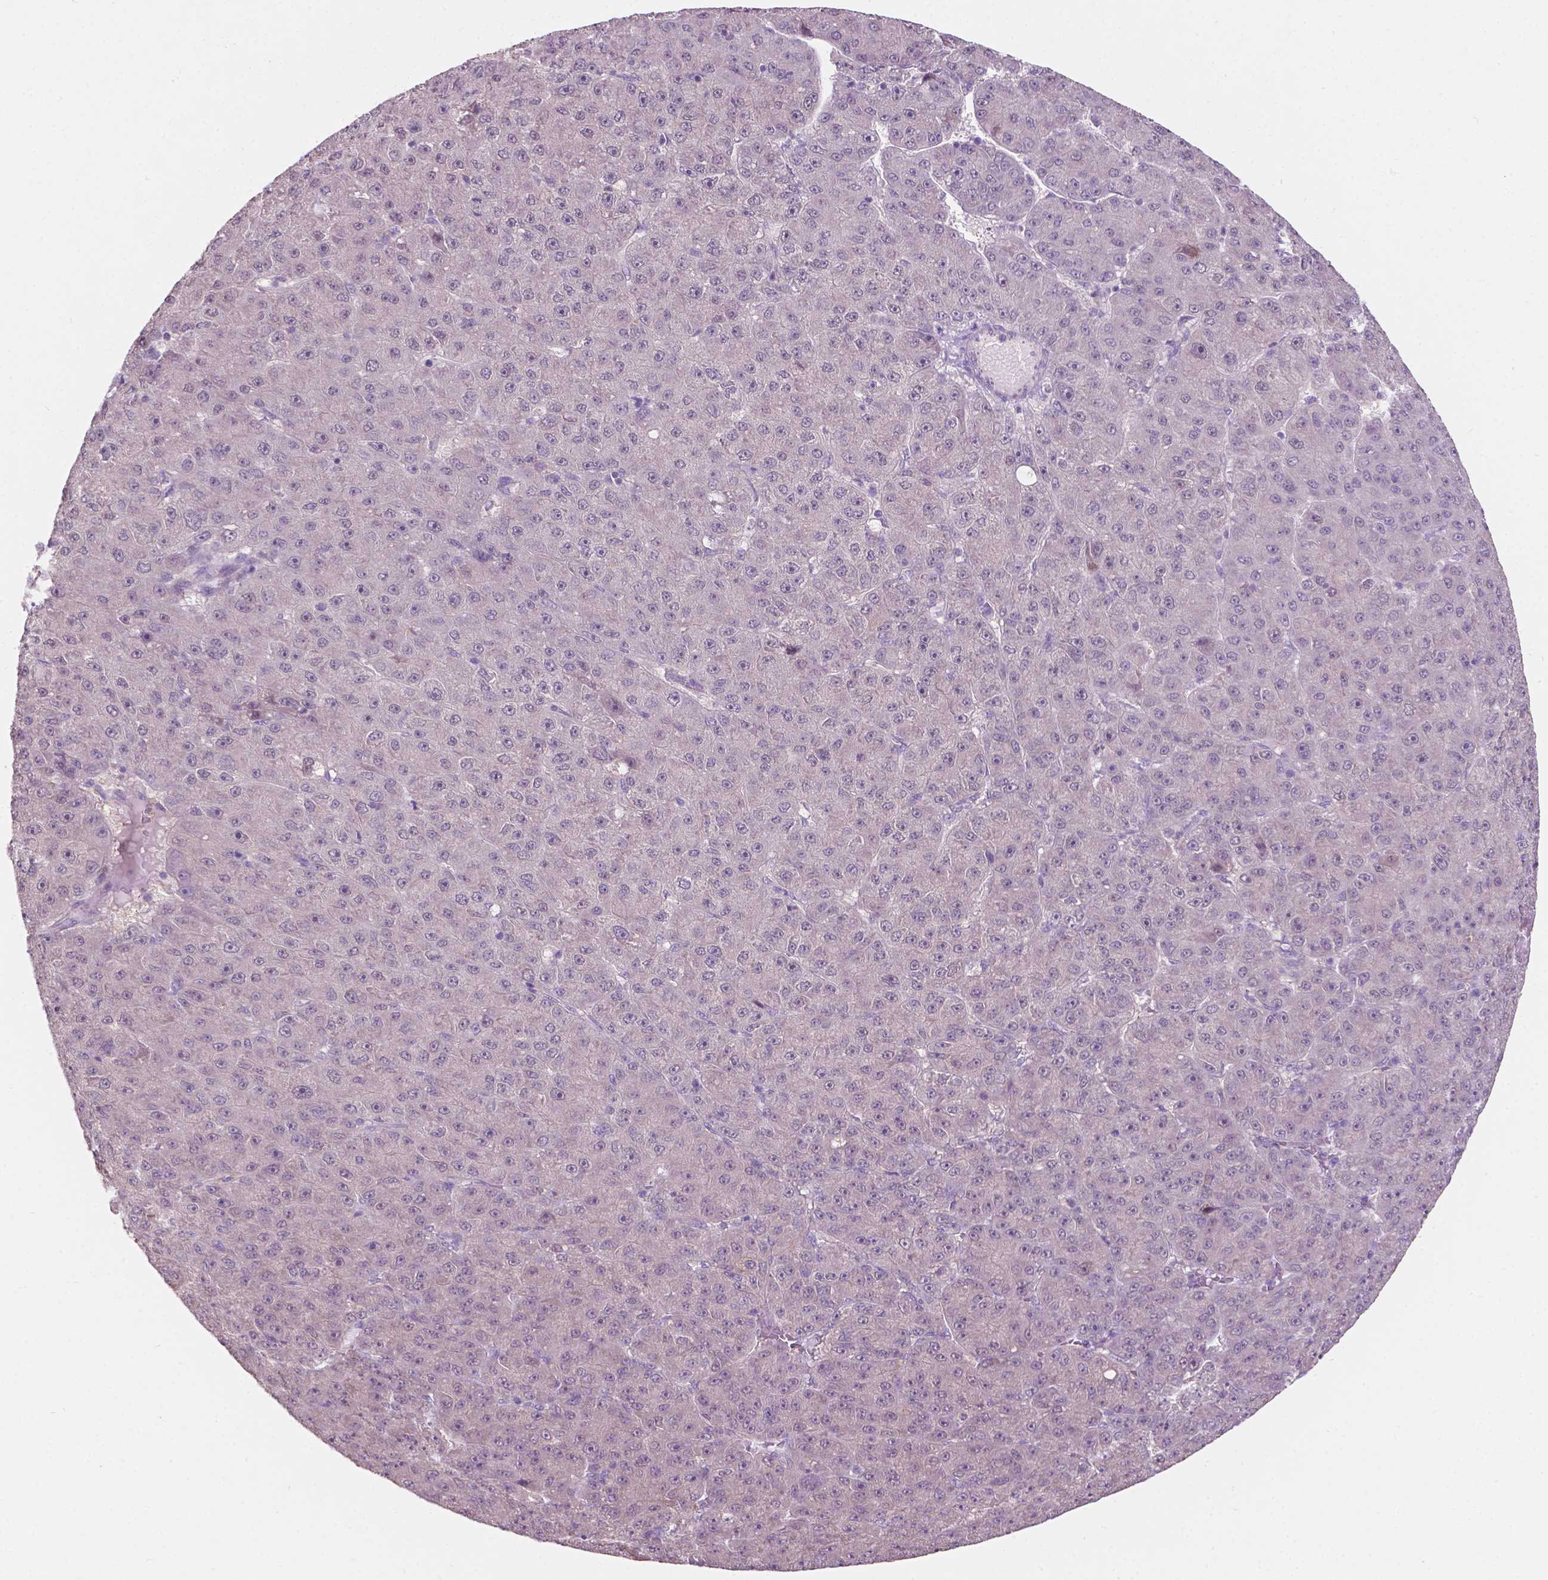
{"staining": {"intensity": "negative", "quantity": "none", "location": "none"}, "tissue": "liver cancer", "cell_type": "Tumor cells", "image_type": "cancer", "snomed": [{"axis": "morphology", "description": "Carcinoma, Hepatocellular, NOS"}, {"axis": "topography", "description": "Liver"}], "caption": "Liver cancer was stained to show a protein in brown. There is no significant staining in tumor cells.", "gene": "TM6SF2", "patient": {"sex": "male", "age": 67}}